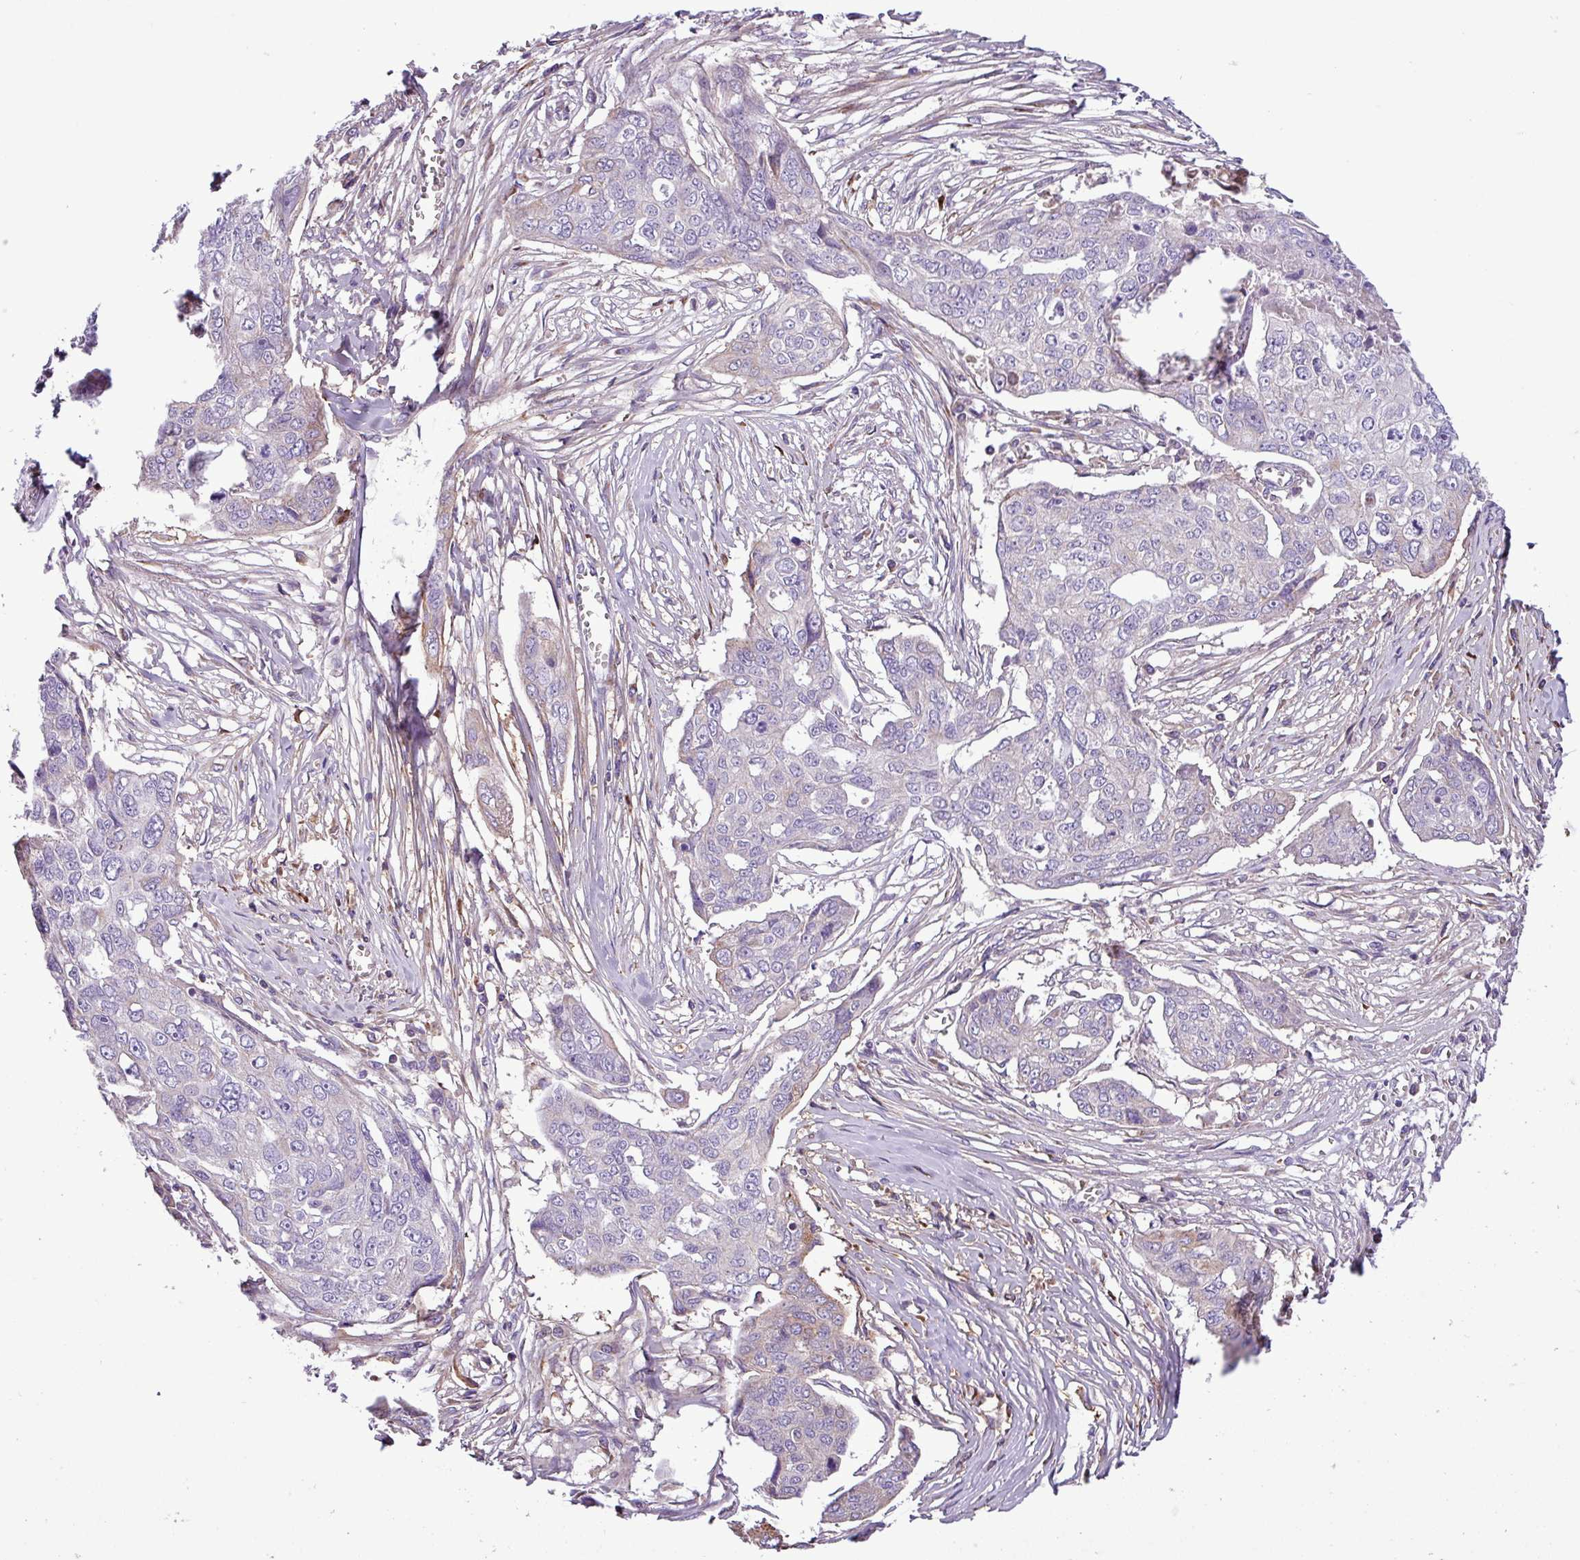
{"staining": {"intensity": "negative", "quantity": "none", "location": "none"}, "tissue": "ovarian cancer", "cell_type": "Tumor cells", "image_type": "cancer", "snomed": [{"axis": "morphology", "description": "Carcinoma, endometroid"}, {"axis": "topography", "description": "Ovary"}], "caption": "The photomicrograph demonstrates no staining of tumor cells in ovarian cancer (endometroid carcinoma).", "gene": "FAM183A", "patient": {"sex": "female", "age": 70}}